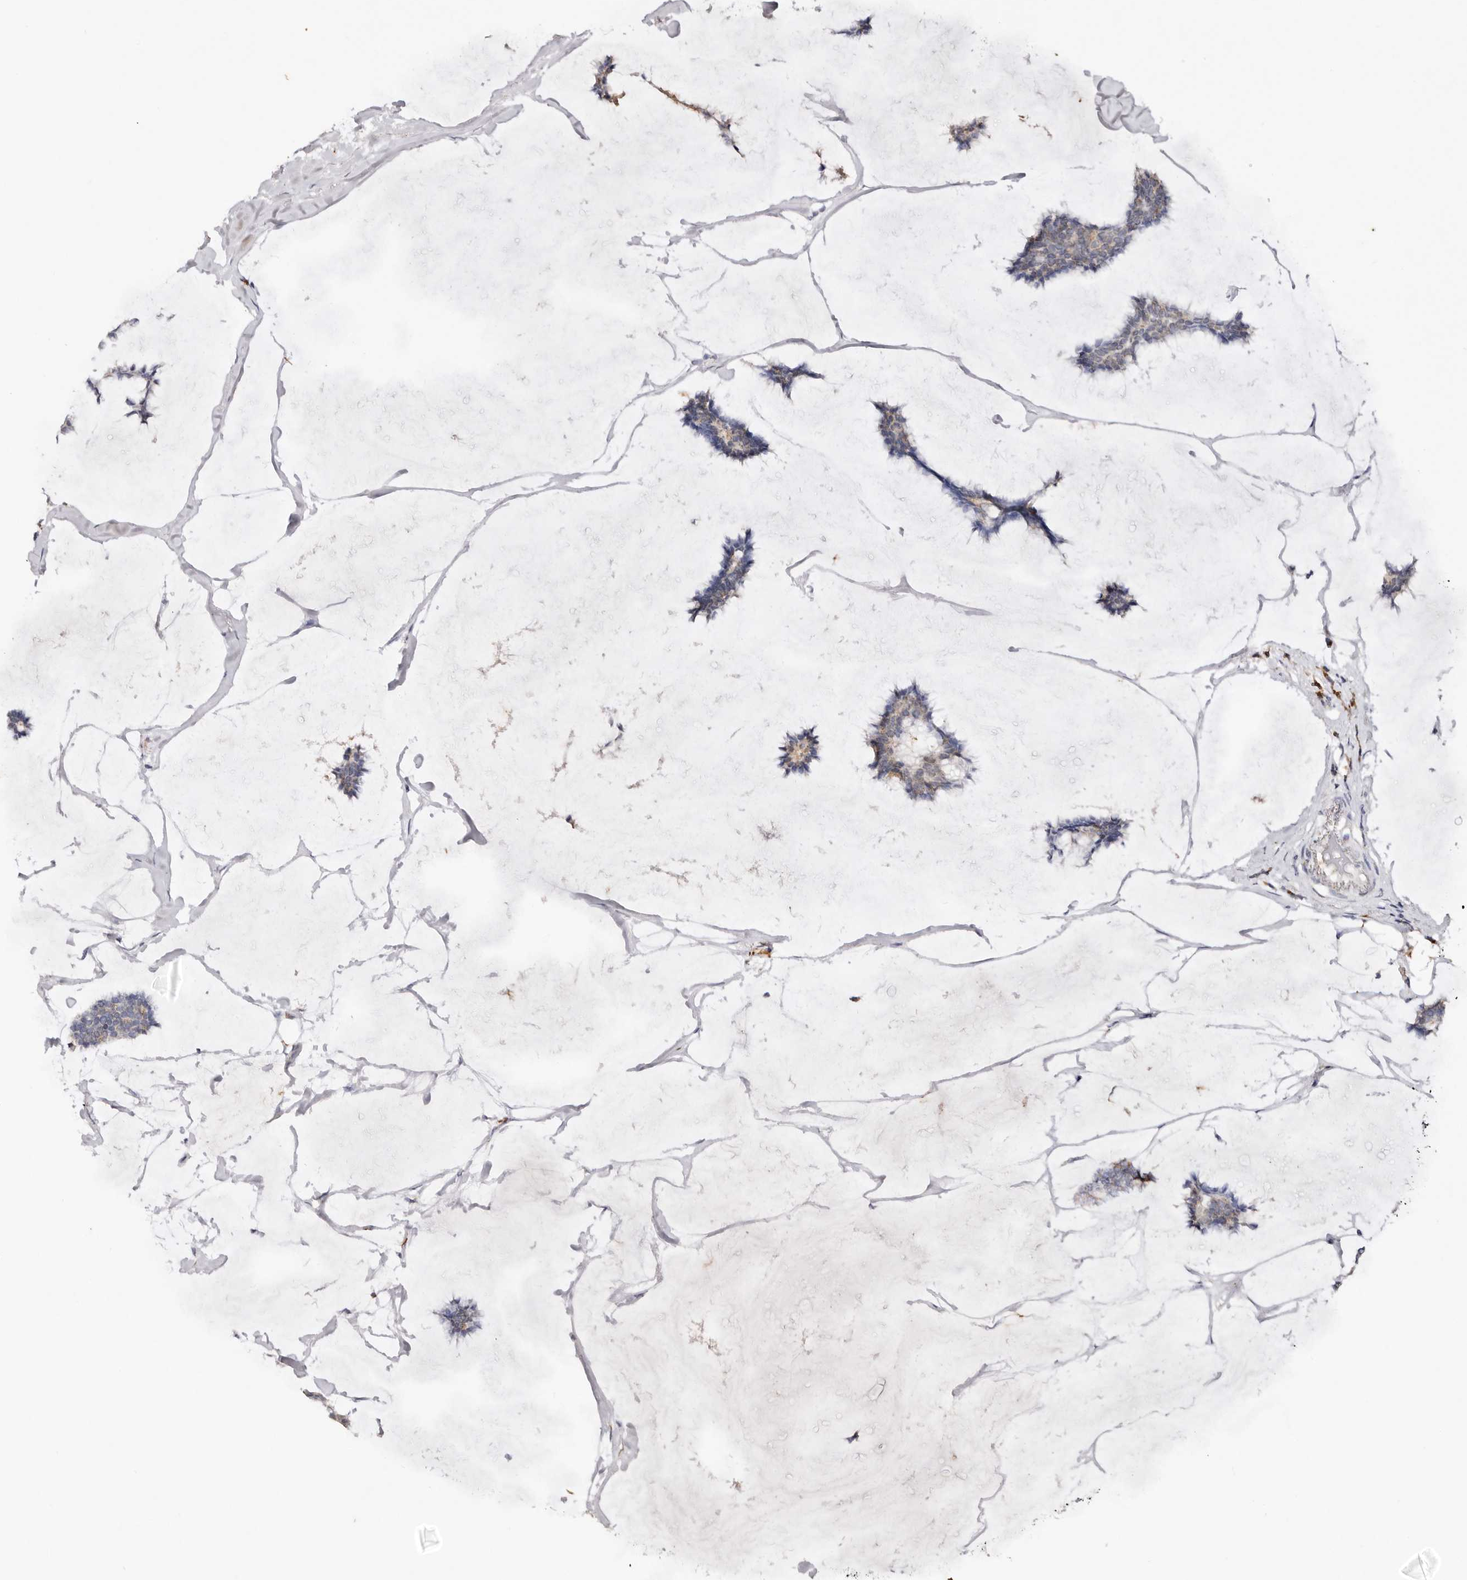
{"staining": {"intensity": "weak", "quantity": "25%-75%", "location": "cytoplasmic/membranous"}, "tissue": "breast cancer", "cell_type": "Tumor cells", "image_type": "cancer", "snomed": [{"axis": "morphology", "description": "Duct carcinoma"}, {"axis": "topography", "description": "Breast"}], "caption": "The immunohistochemical stain labels weak cytoplasmic/membranous expression in tumor cells of intraductal carcinoma (breast) tissue.", "gene": "LGALS7B", "patient": {"sex": "female", "age": 93}}